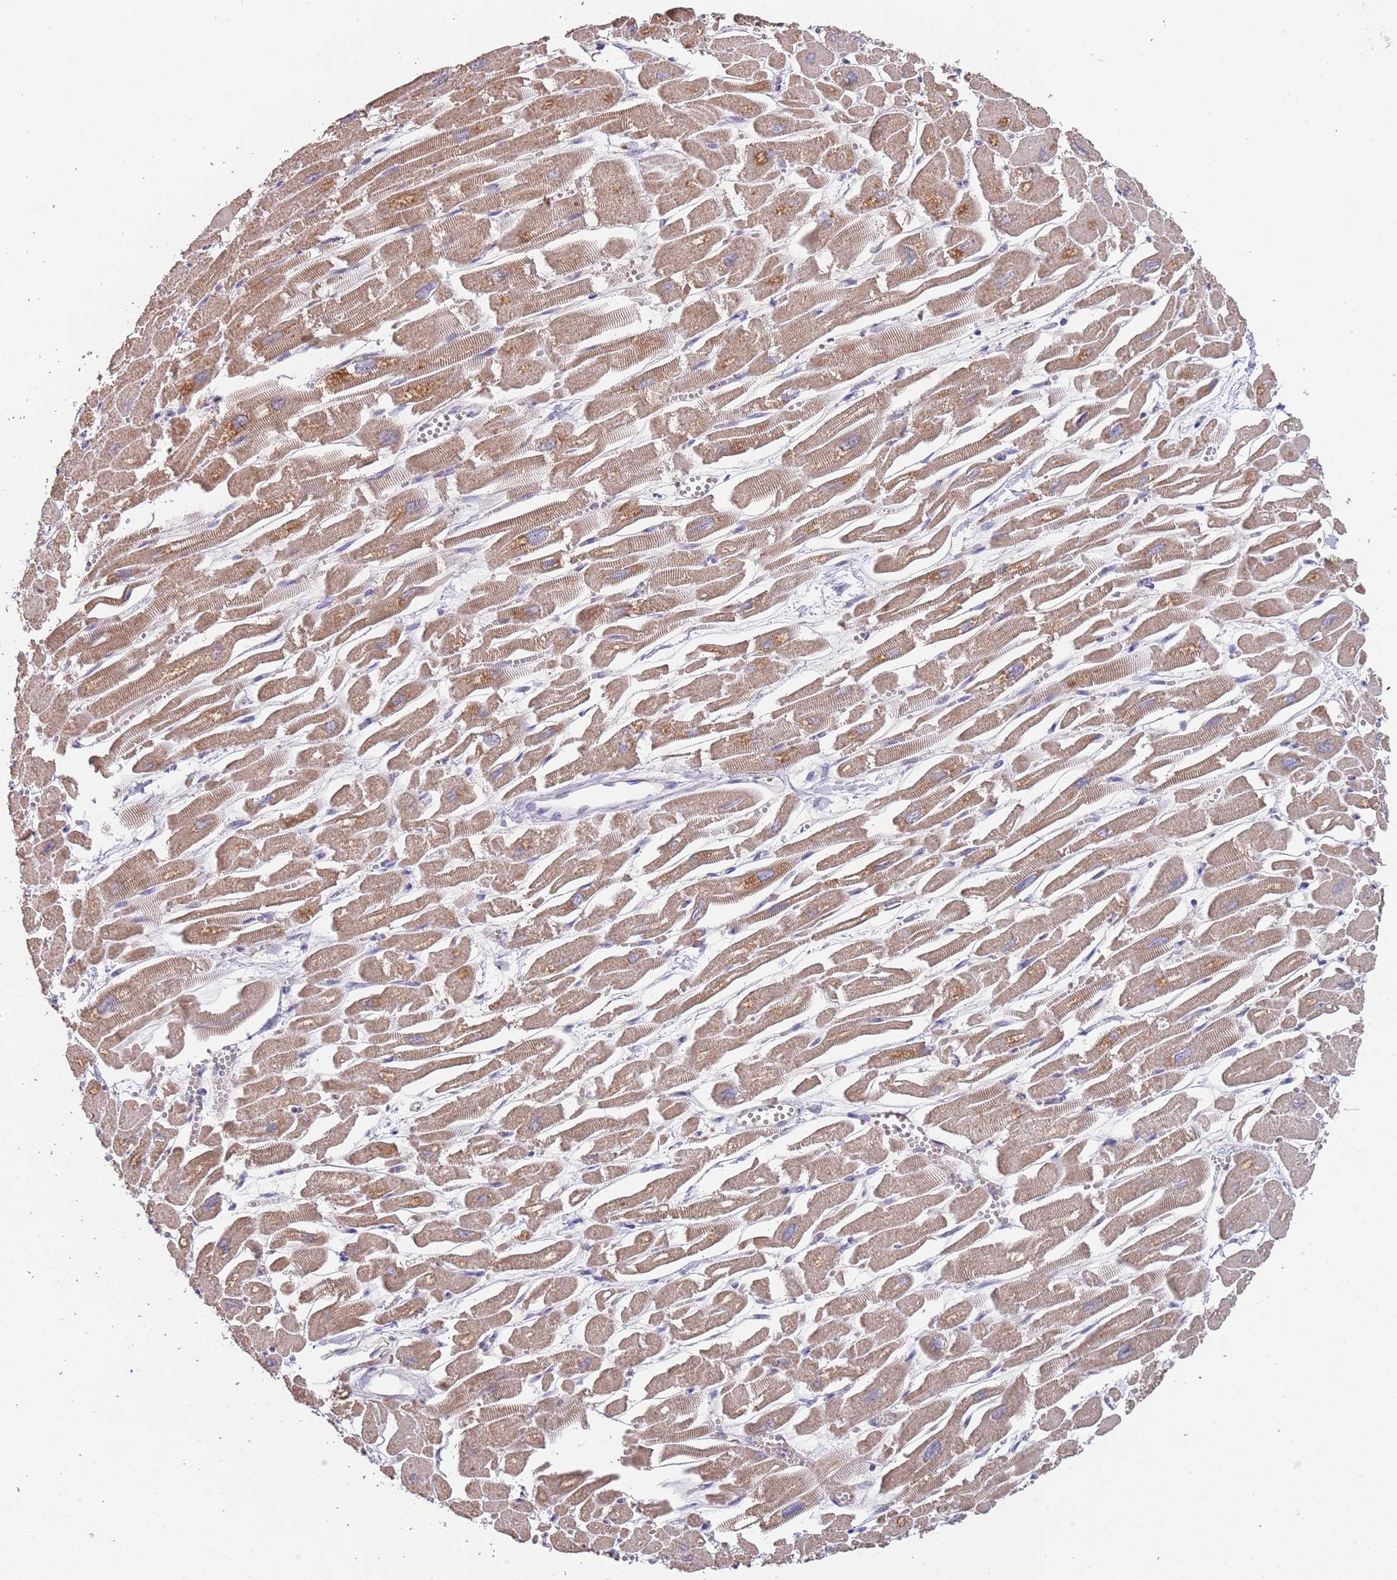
{"staining": {"intensity": "moderate", "quantity": "25%-75%", "location": "cytoplasmic/membranous"}, "tissue": "heart muscle", "cell_type": "Cardiomyocytes", "image_type": "normal", "snomed": [{"axis": "morphology", "description": "Normal tissue, NOS"}, {"axis": "topography", "description": "Heart"}], "caption": "Human heart muscle stained for a protein (brown) reveals moderate cytoplasmic/membranous positive positivity in approximately 25%-75% of cardiomyocytes.", "gene": "TMEM64", "patient": {"sex": "male", "age": 54}}